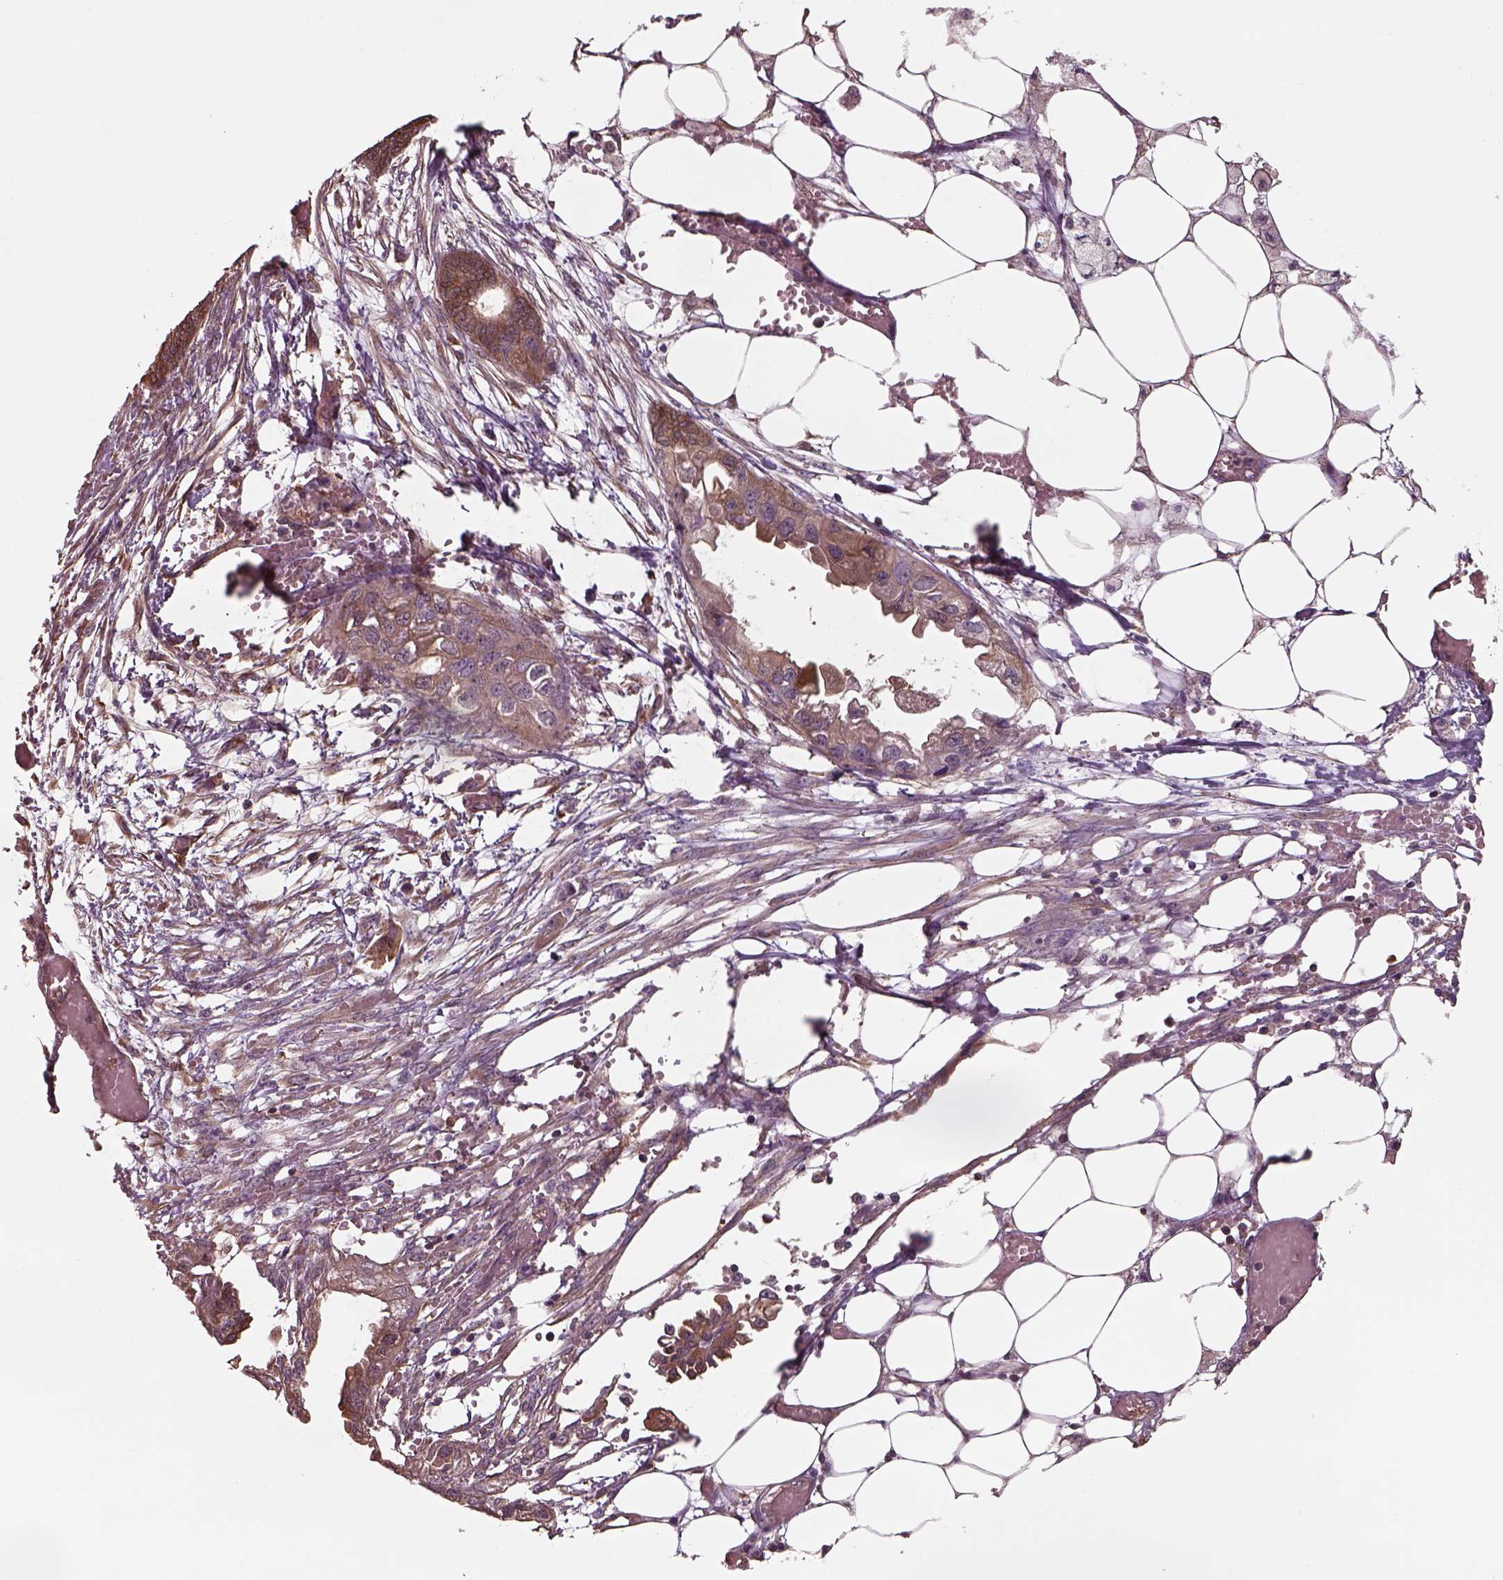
{"staining": {"intensity": "moderate", "quantity": ">75%", "location": "cytoplasmic/membranous"}, "tissue": "endometrial cancer", "cell_type": "Tumor cells", "image_type": "cancer", "snomed": [{"axis": "morphology", "description": "Adenocarcinoma, NOS"}, {"axis": "morphology", "description": "Adenocarcinoma, metastatic, NOS"}, {"axis": "topography", "description": "Adipose tissue"}, {"axis": "topography", "description": "Endometrium"}], "caption": "Immunohistochemical staining of human endometrial cancer exhibits moderate cytoplasmic/membranous protein expression in about >75% of tumor cells.", "gene": "ISYNA1", "patient": {"sex": "female", "age": 67}}